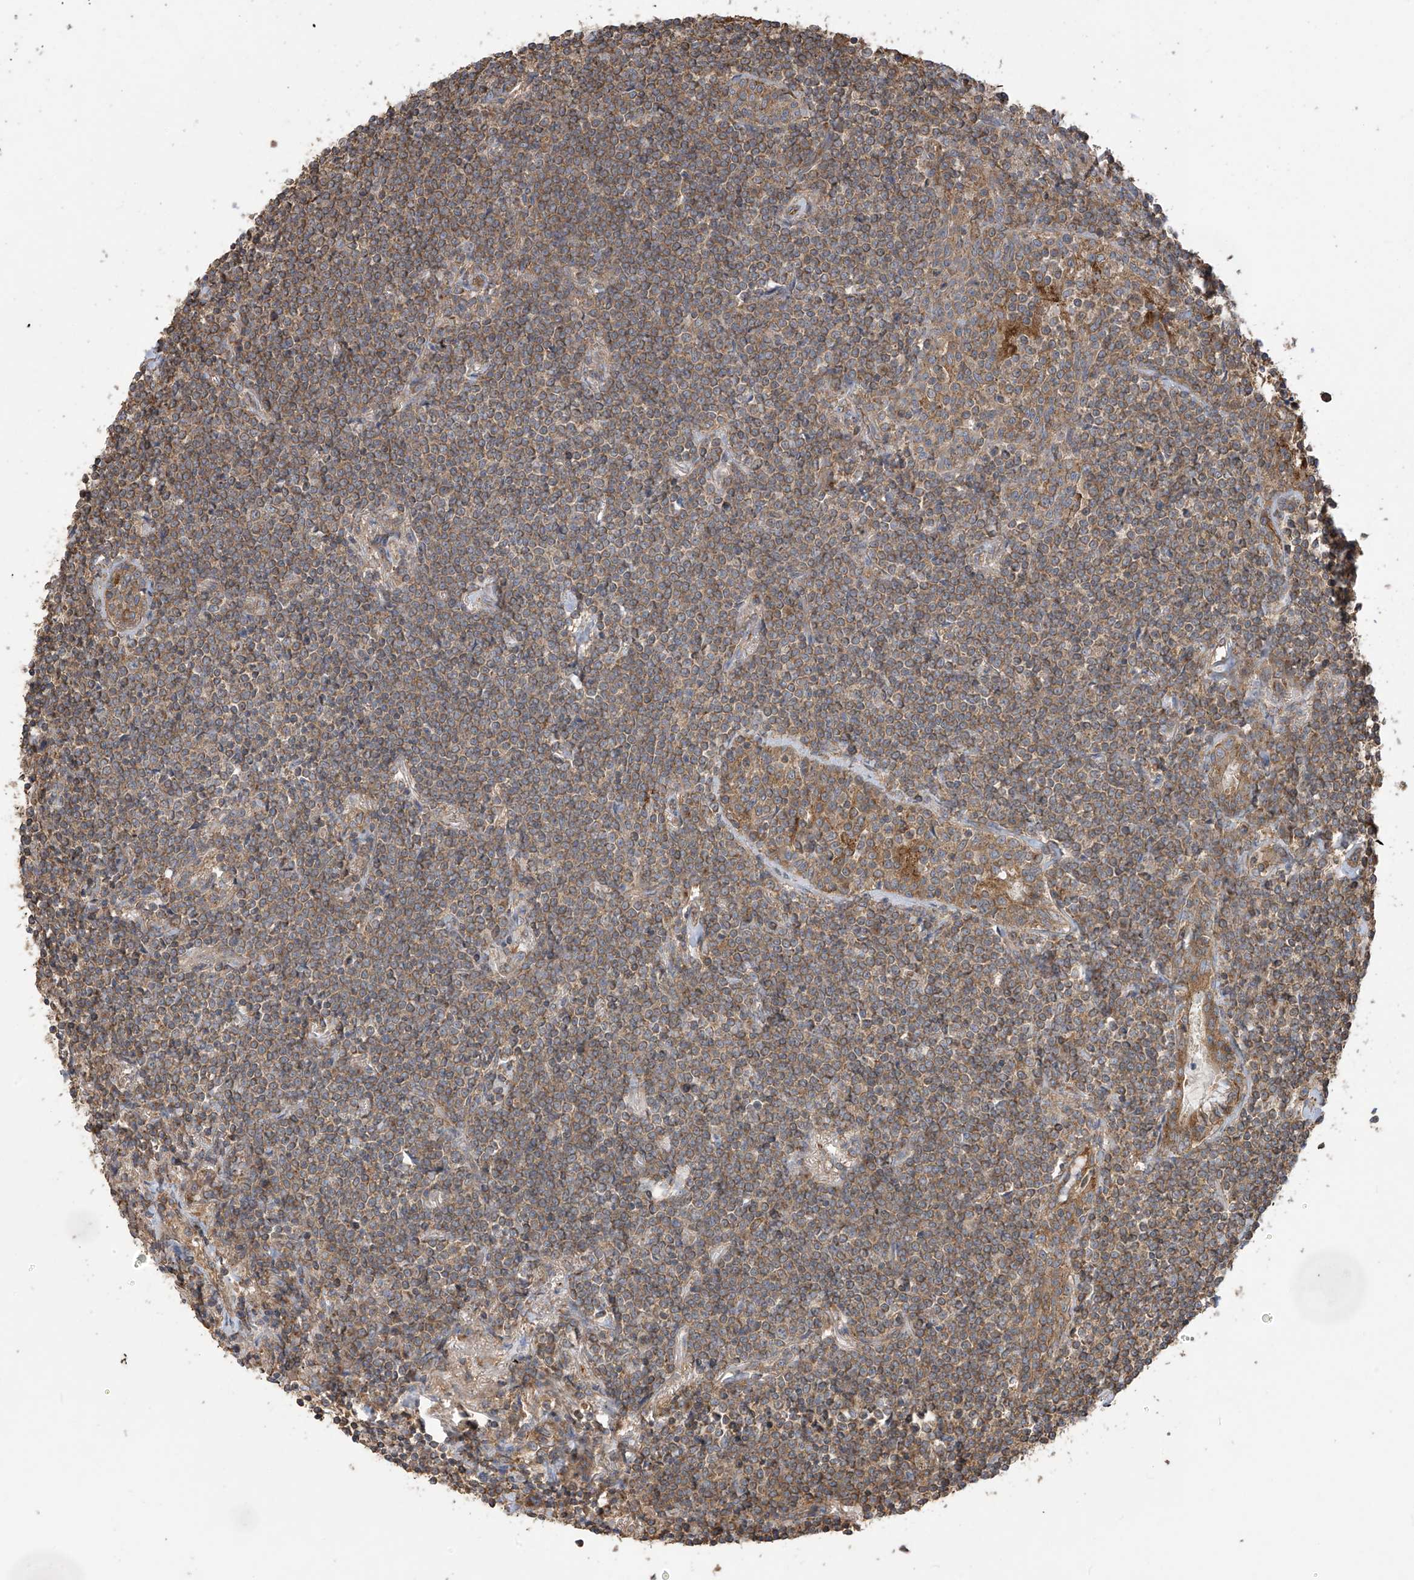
{"staining": {"intensity": "moderate", "quantity": ">75%", "location": "cytoplasmic/membranous"}, "tissue": "lymphoma", "cell_type": "Tumor cells", "image_type": "cancer", "snomed": [{"axis": "morphology", "description": "Malignant lymphoma, non-Hodgkin's type, Low grade"}, {"axis": "topography", "description": "Lung"}], "caption": "This photomicrograph demonstrates immunohistochemistry staining of lymphoma, with medium moderate cytoplasmic/membranous expression in about >75% of tumor cells.", "gene": "COX10", "patient": {"sex": "female", "age": 71}}